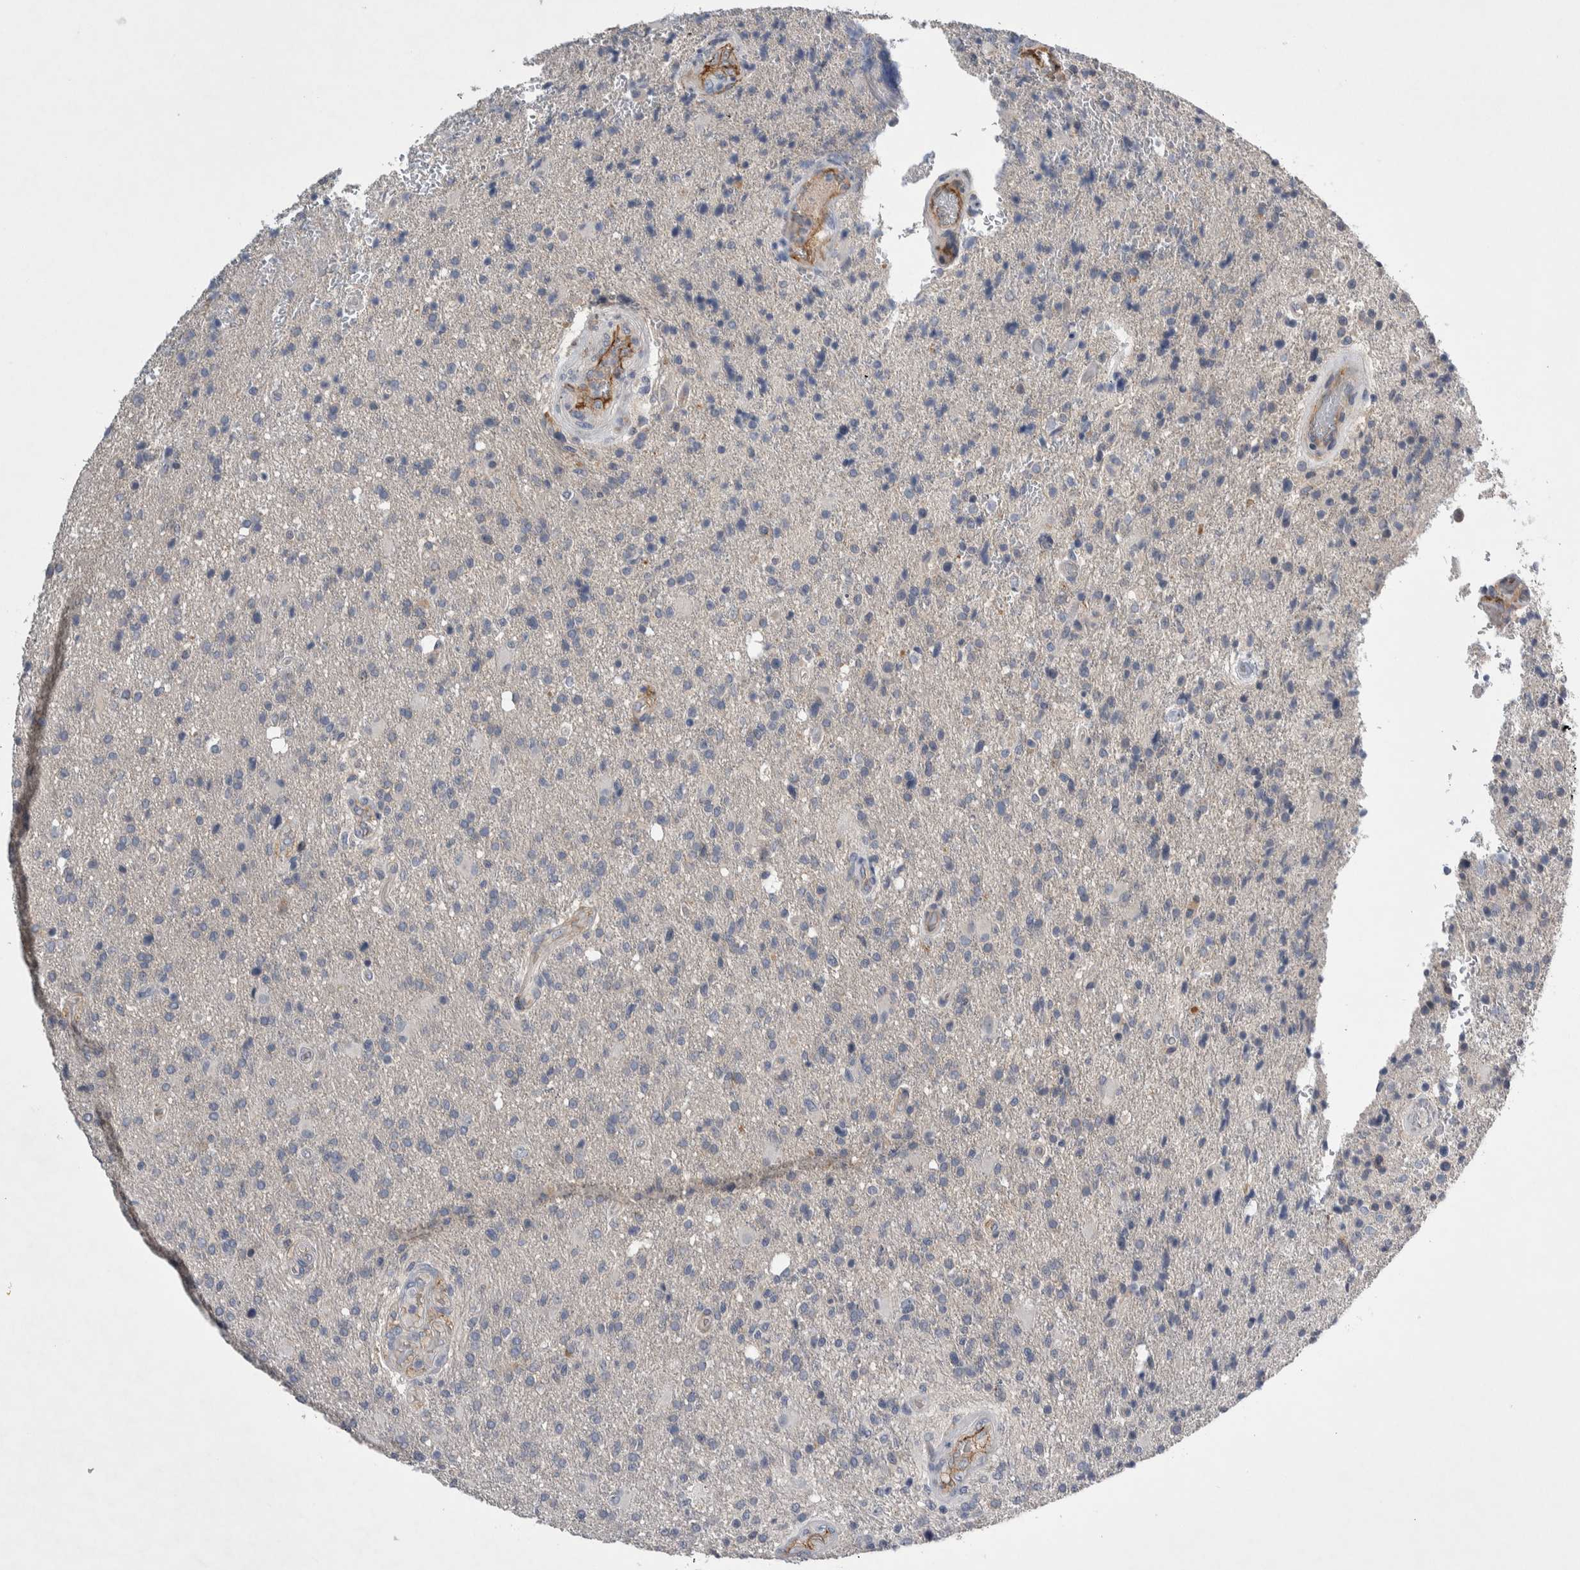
{"staining": {"intensity": "negative", "quantity": "none", "location": "none"}, "tissue": "glioma", "cell_type": "Tumor cells", "image_type": "cancer", "snomed": [{"axis": "morphology", "description": "Glioma, malignant, High grade"}, {"axis": "topography", "description": "Brain"}], "caption": "DAB immunohistochemical staining of malignant high-grade glioma shows no significant positivity in tumor cells.", "gene": "CEP131", "patient": {"sex": "male", "age": 72}}